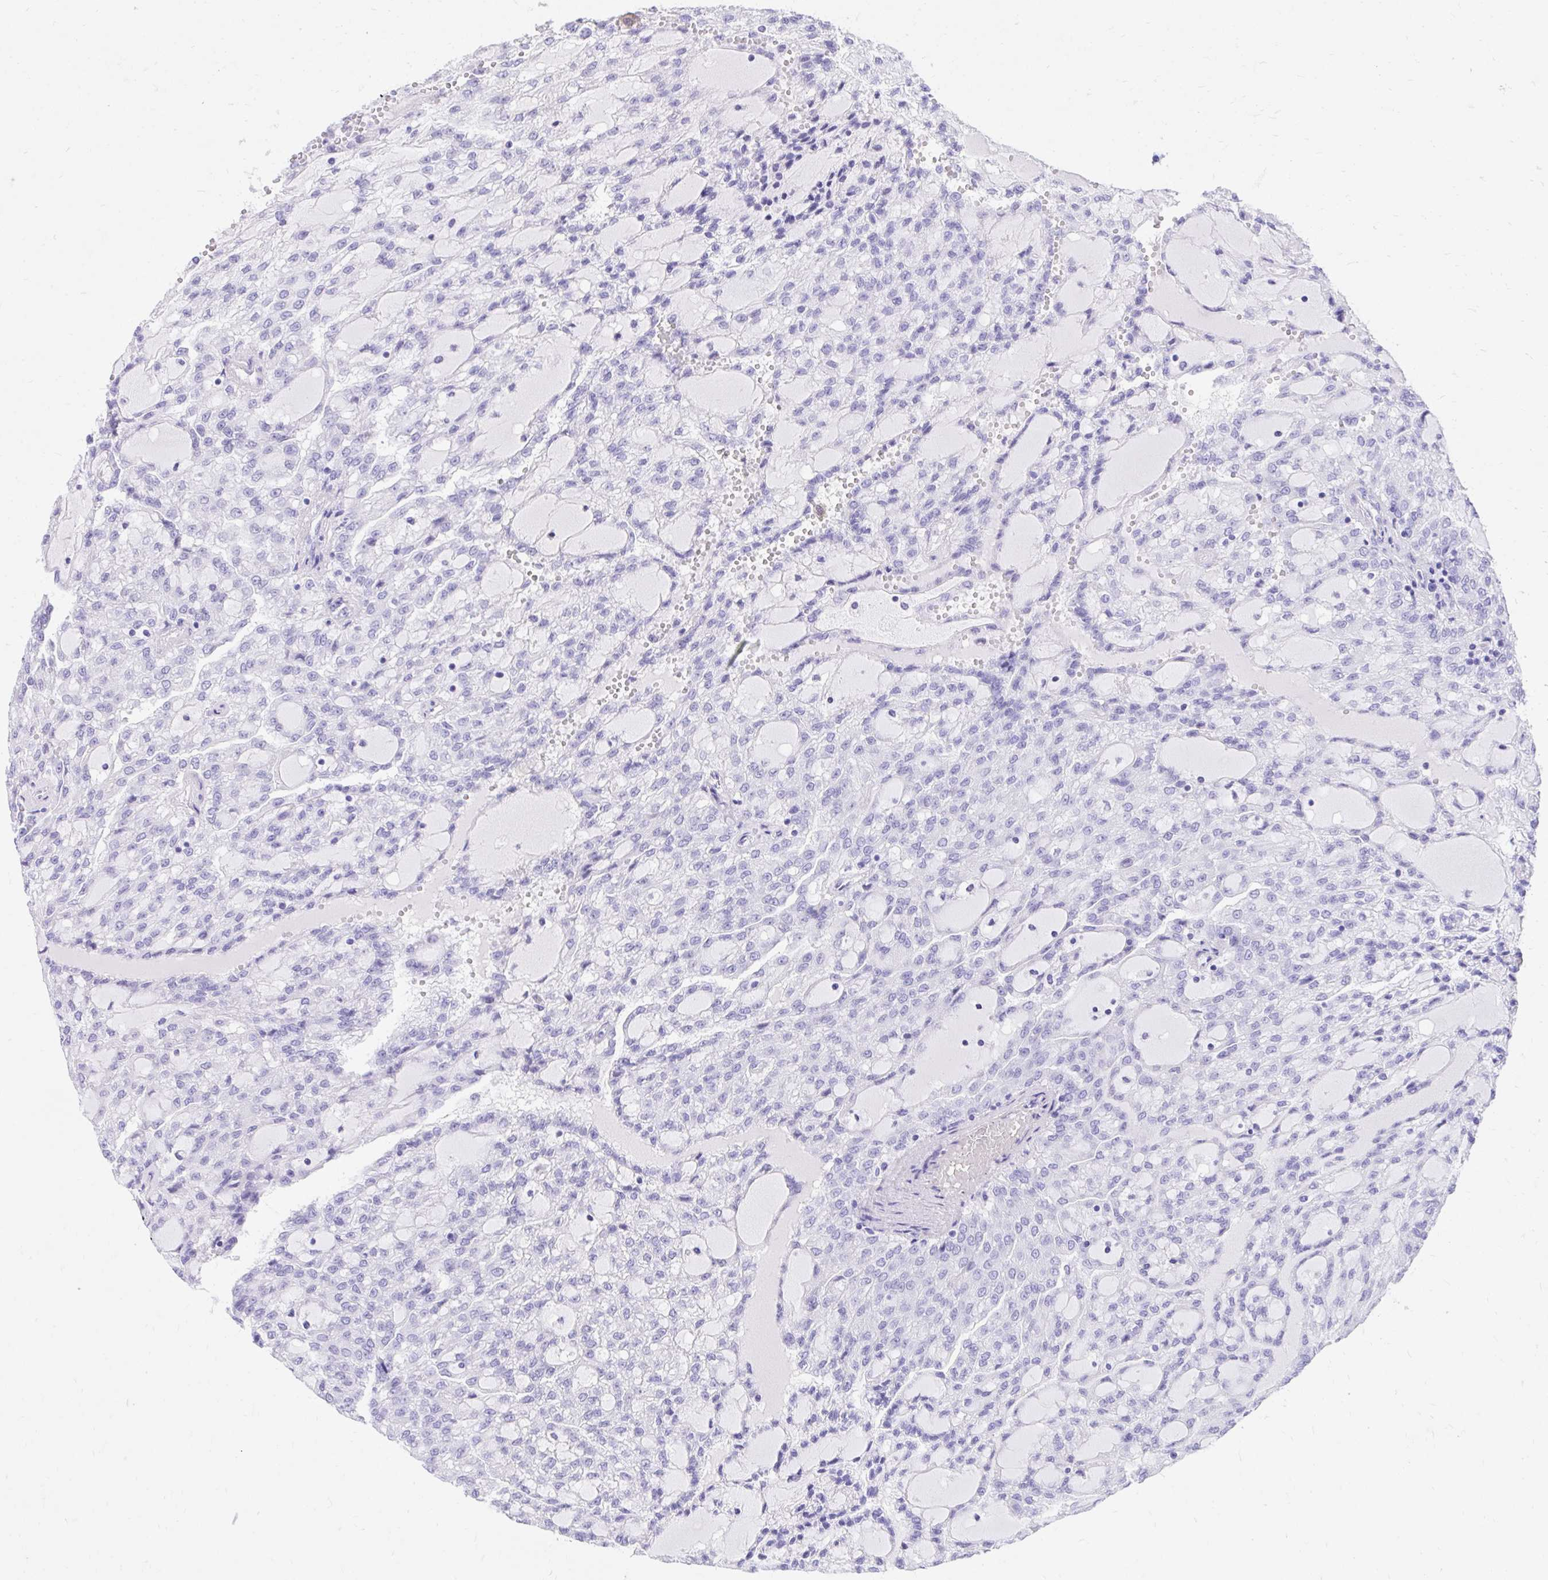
{"staining": {"intensity": "negative", "quantity": "none", "location": "none"}, "tissue": "renal cancer", "cell_type": "Tumor cells", "image_type": "cancer", "snomed": [{"axis": "morphology", "description": "Adenocarcinoma, NOS"}, {"axis": "topography", "description": "Kidney"}], "caption": "This image is of adenocarcinoma (renal) stained with IHC to label a protein in brown with the nuclei are counter-stained blue. There is no staining in tumor cells. Brightfield microscopy of immunohistochemistry (IHC) stained with DAB (brown) and hematoxylin (blue), captured at high magnification.", "gene": "KCNN4", "patient": {"sex": "male", "age": 63}}